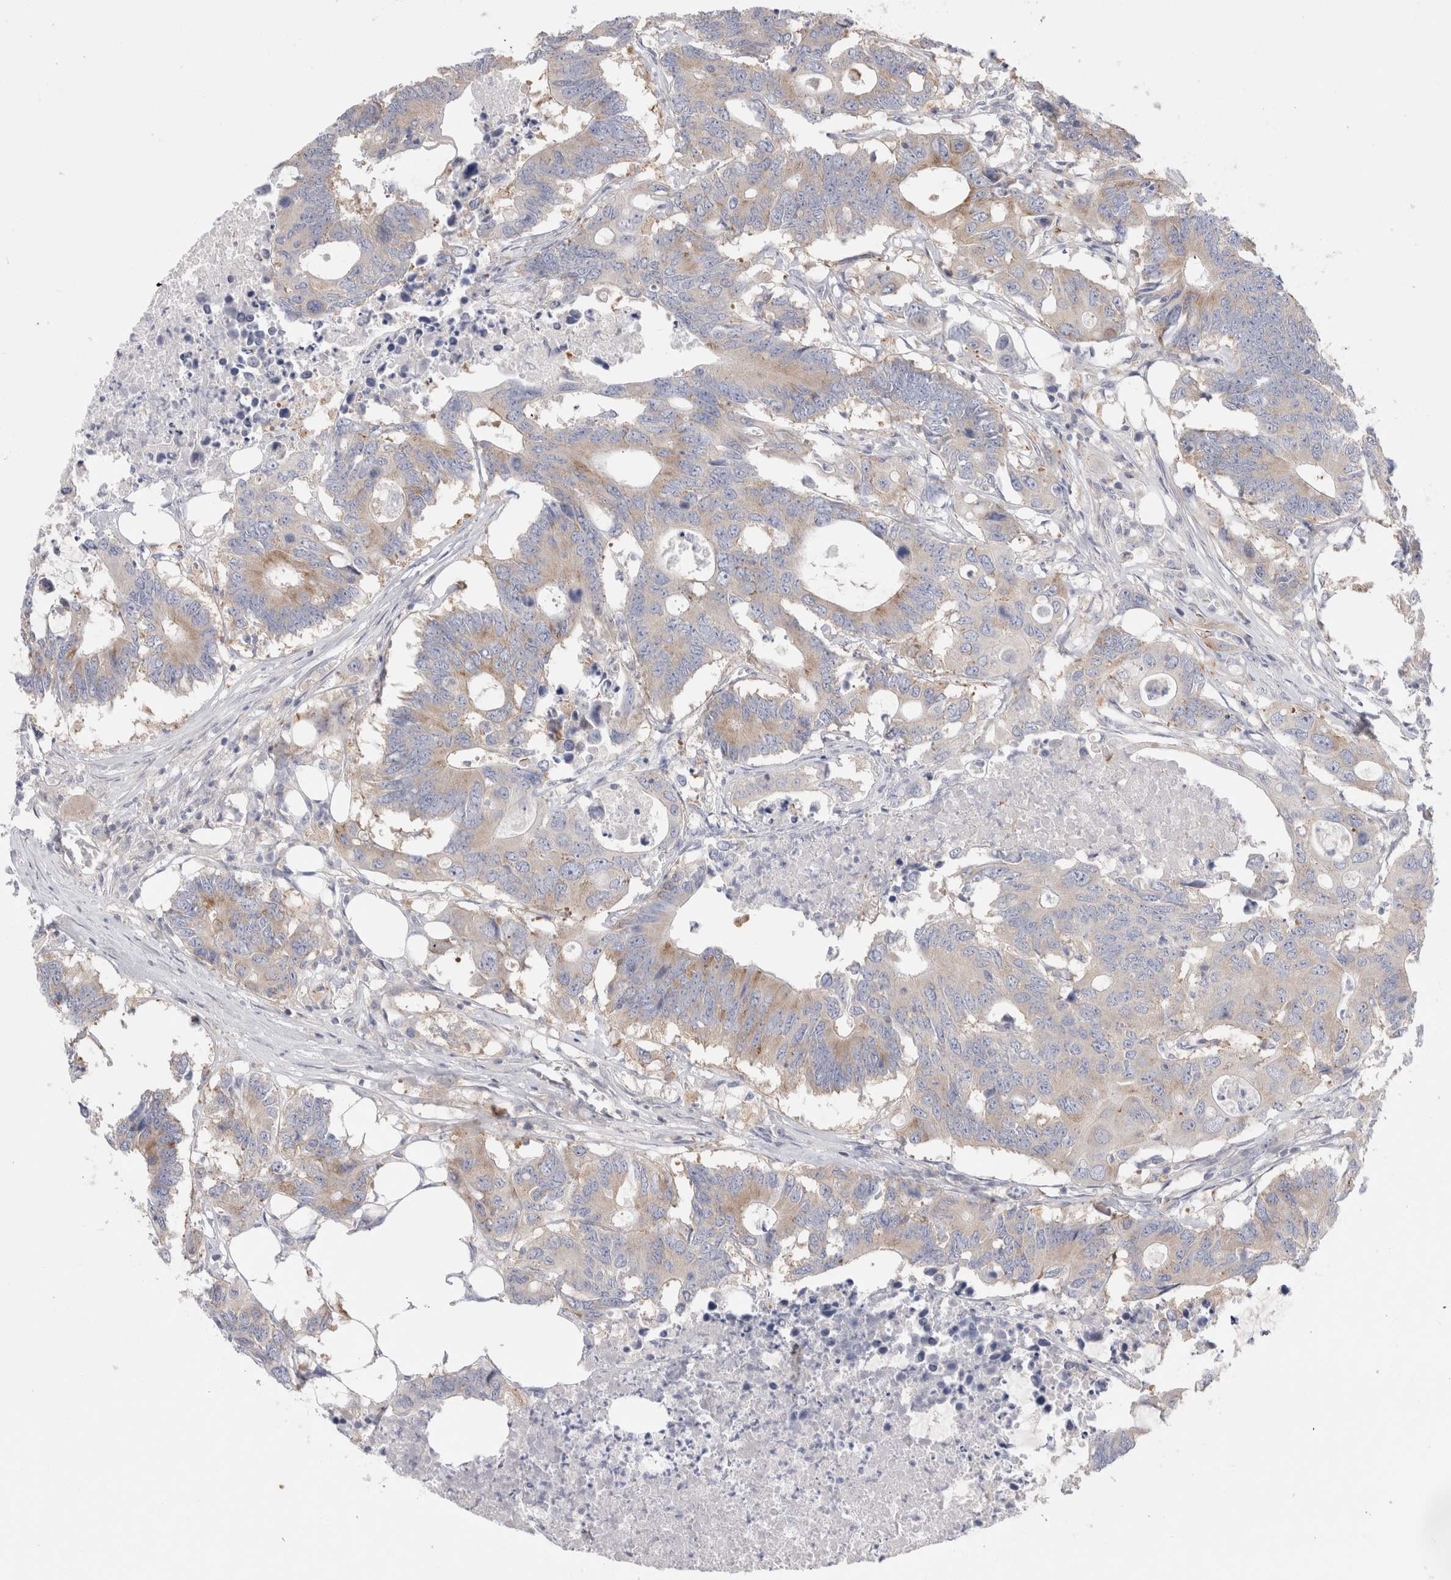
{"staining": {"intensity": "weak", "quantity": "<25%", "location": "cytoplasmic/membranous"}, "tissue": "colorectal cancer", "cell_type": "Tumor cells", "image_type": "cancer", "snomed": [{"axis": "morphology", "description": "Adenocarcinoma, NOS"}, {"axis": "topography", "description": "Colon"}], "caption": "The immunohistochemistry image has no significant staining in tumor cells of colorectal cancer tissue.", "gene": "ZNF23", "patient": {"sex": "male", "age": 71}}